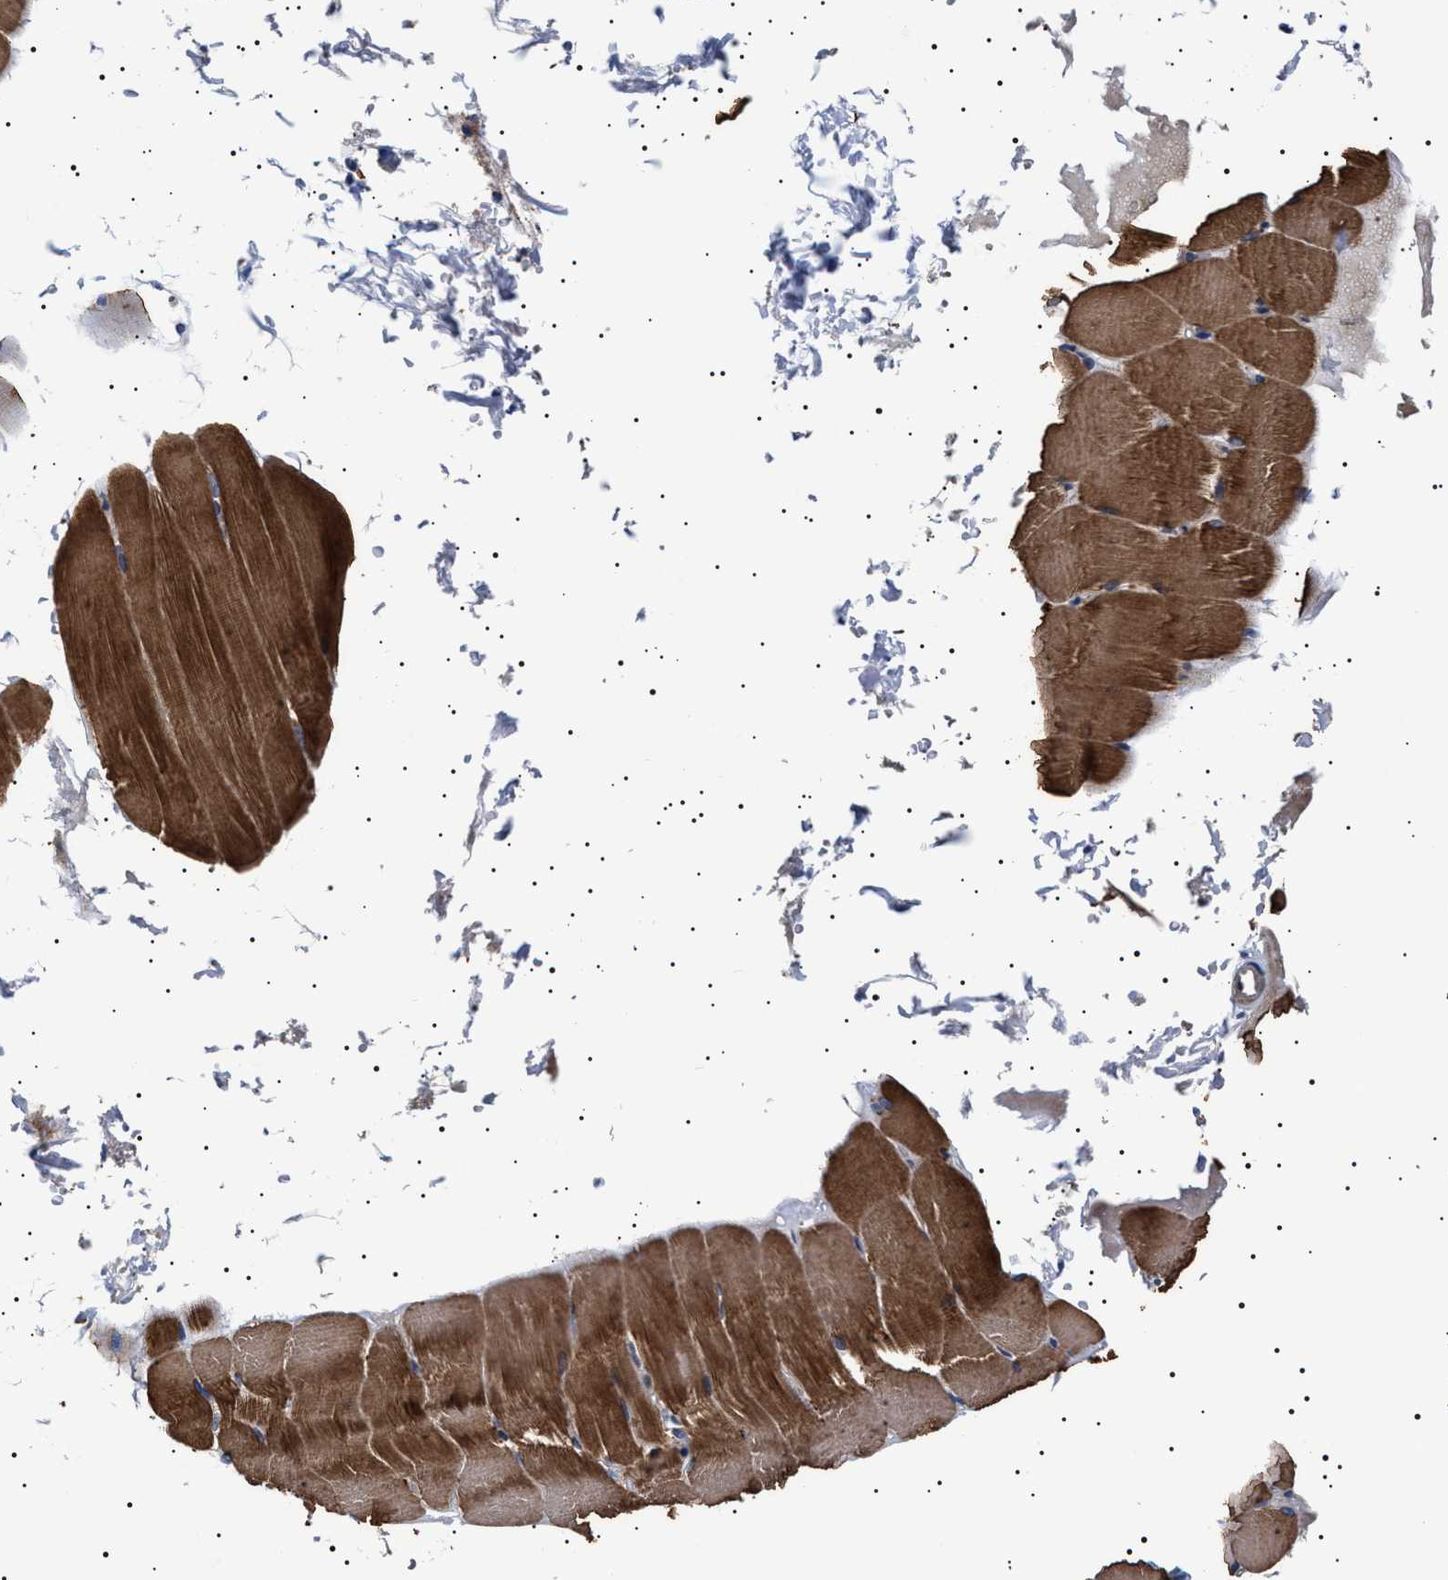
{"staining": {"intensity": "moderate", "quantity": ">75%", "location": "cytoplasmic/membranous"}, "tissue": "skeletal muscle", "cell_type": "Myocytes", "image_type": "normal", "snomed": [{"axis": "morphology", "description": "Normal tissue, NOS"}, {"axis": "topography", "description": "Skeletal muscle"}, {"axis": "topography", "description": "Parathyroid gland"}], "caption": "A brown stain shows moderate cytoplasmic/membranous expression of a protein in myocytes of unremarkable skeletal muscle. The staining was performed using DAB, with brown indicating positive protein expression. Nuclei are stained blue with hematoxylin.", "gene": "SLC4A7", "patient": {"sex": "female", "age": 37}}